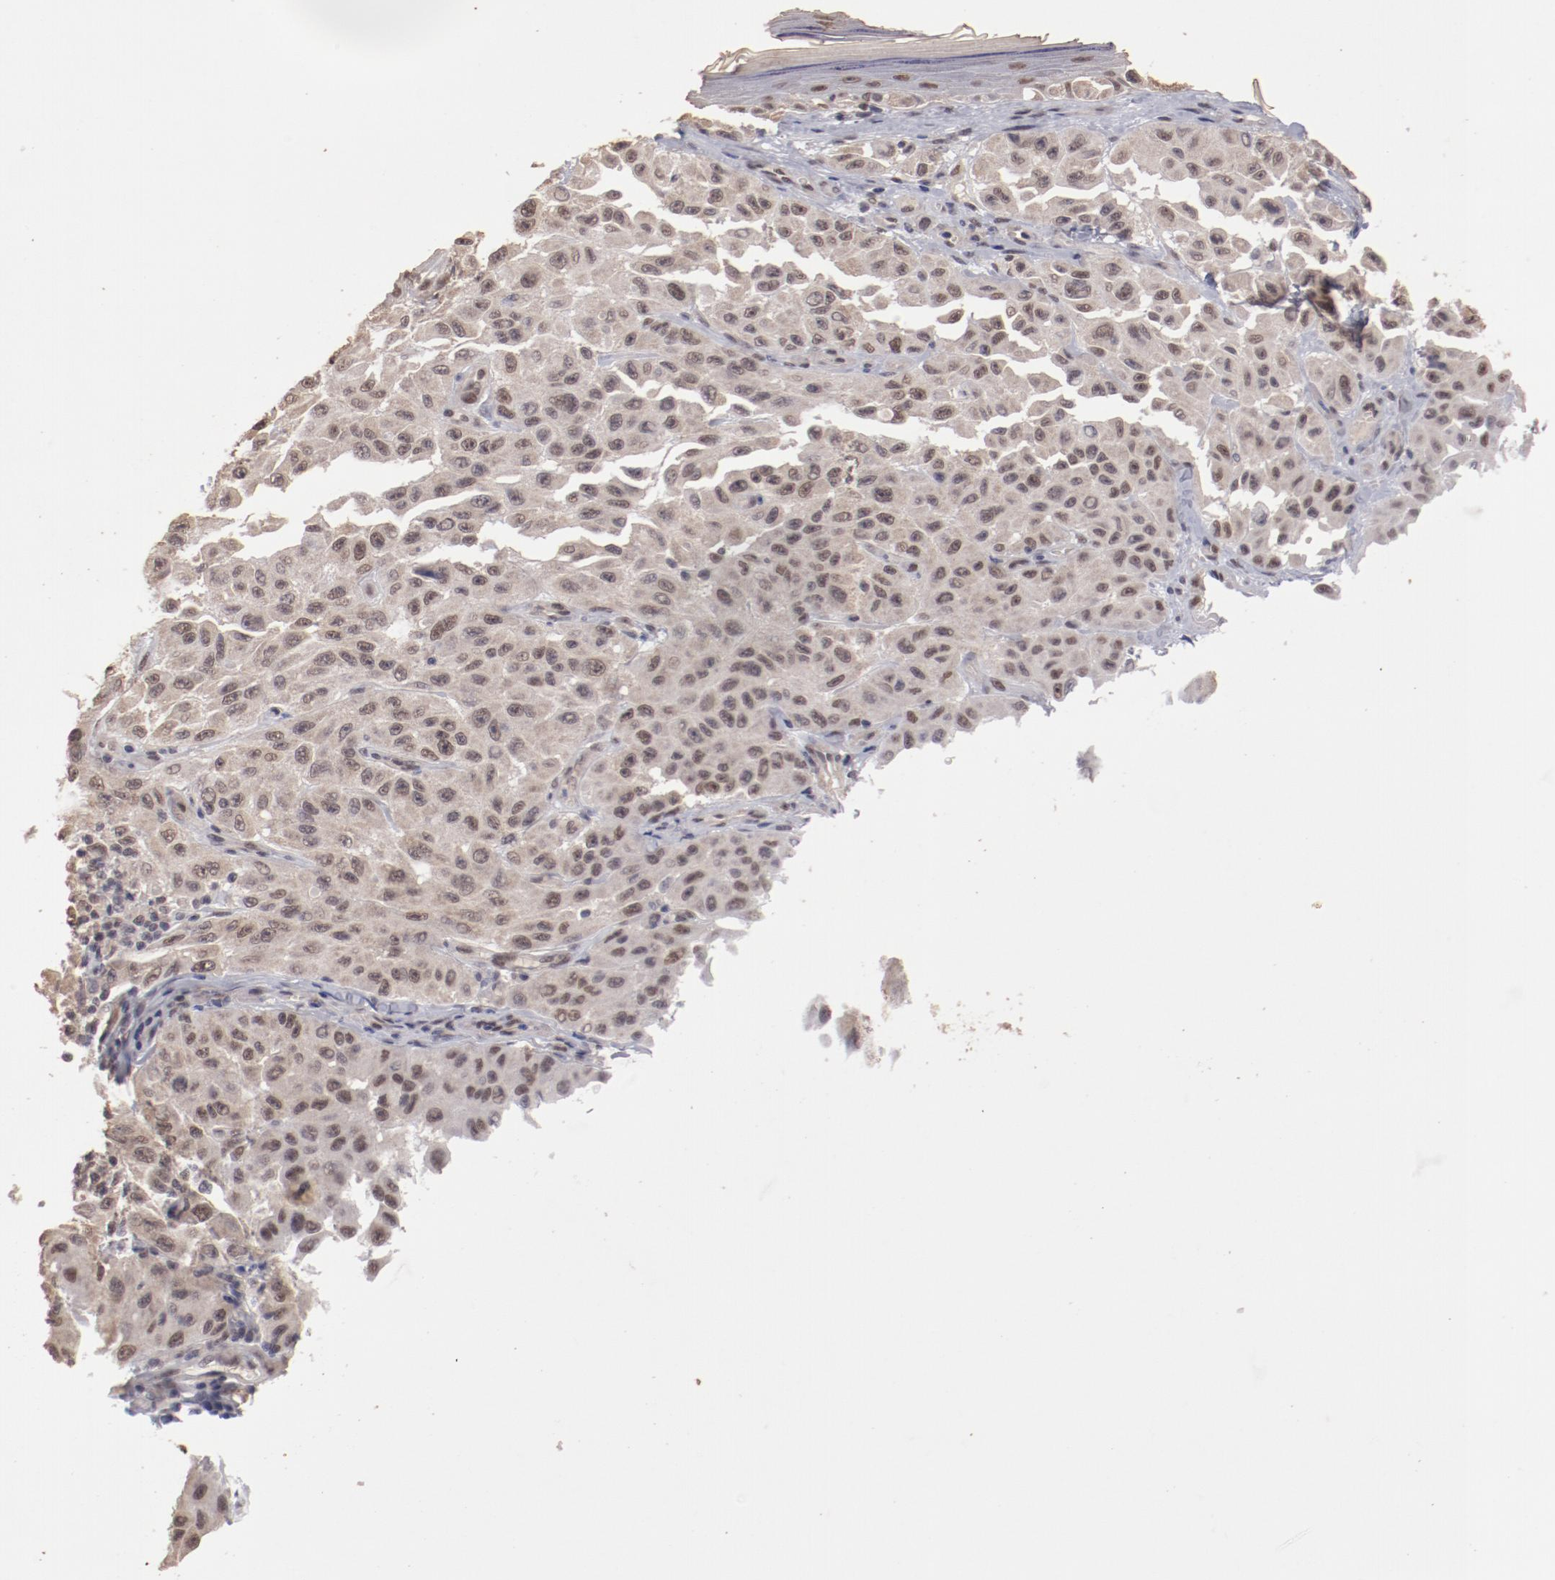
{"staining": {"intensity": "weak", "quantity": ">75%", "location": "cytoplasmic/membranous,nuclear"}, "tissue": "melanoma", "cell_type": "Tumor cells", "image_type": "cancer", "snomed": [{"axis": "morphology", "description": "Malignant melanoma, NOS"}, {"axis": "topography", "description": "Skin"}], "caption": "Tumor cells display low levels of weak cytoplasmic/membranous and nuclear positivity in about >75% of cells in melanoma.", "gene": "CLOCK", "patient": {"sex": "male", "age": 30}}